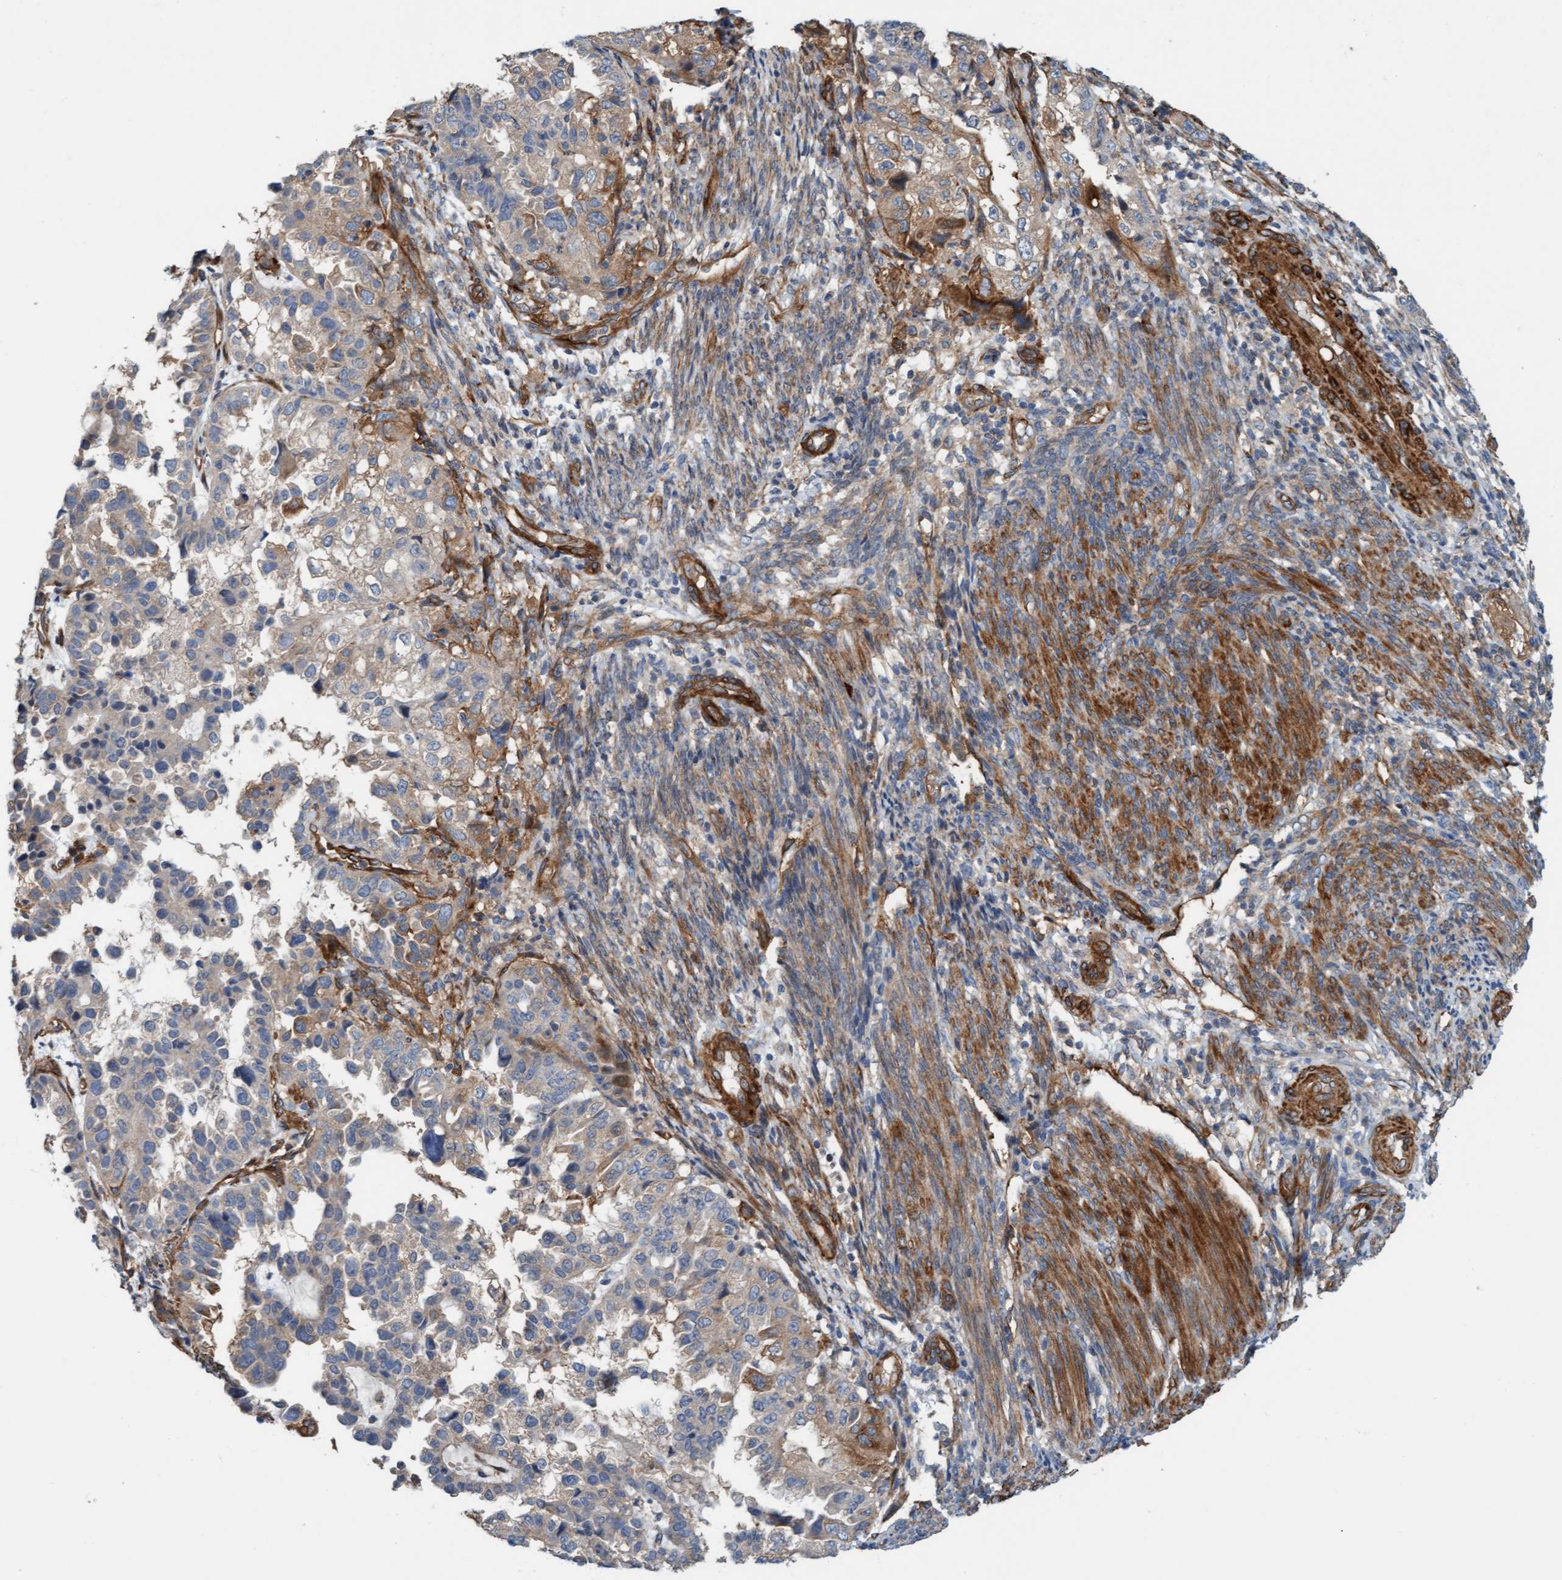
{"staining": {"intensity": "weak", "quantity": "<25%", "location": "cytoplasmic/membranous"}, "tissue": "endometrial cancer", "cell_type": "Tumor cells", "image_type": "cancer", "snomed": [{"axis": "morphology", "description": "Adenocarcinoma, NOS"}, {"axis": "topography", "description": "Endometrium"}], "caption": "Tumor cells are negative for protein expression in human endometrial cancer.", "gene": "FMNL3", "patient": {"sex": "female", "age": 85}}